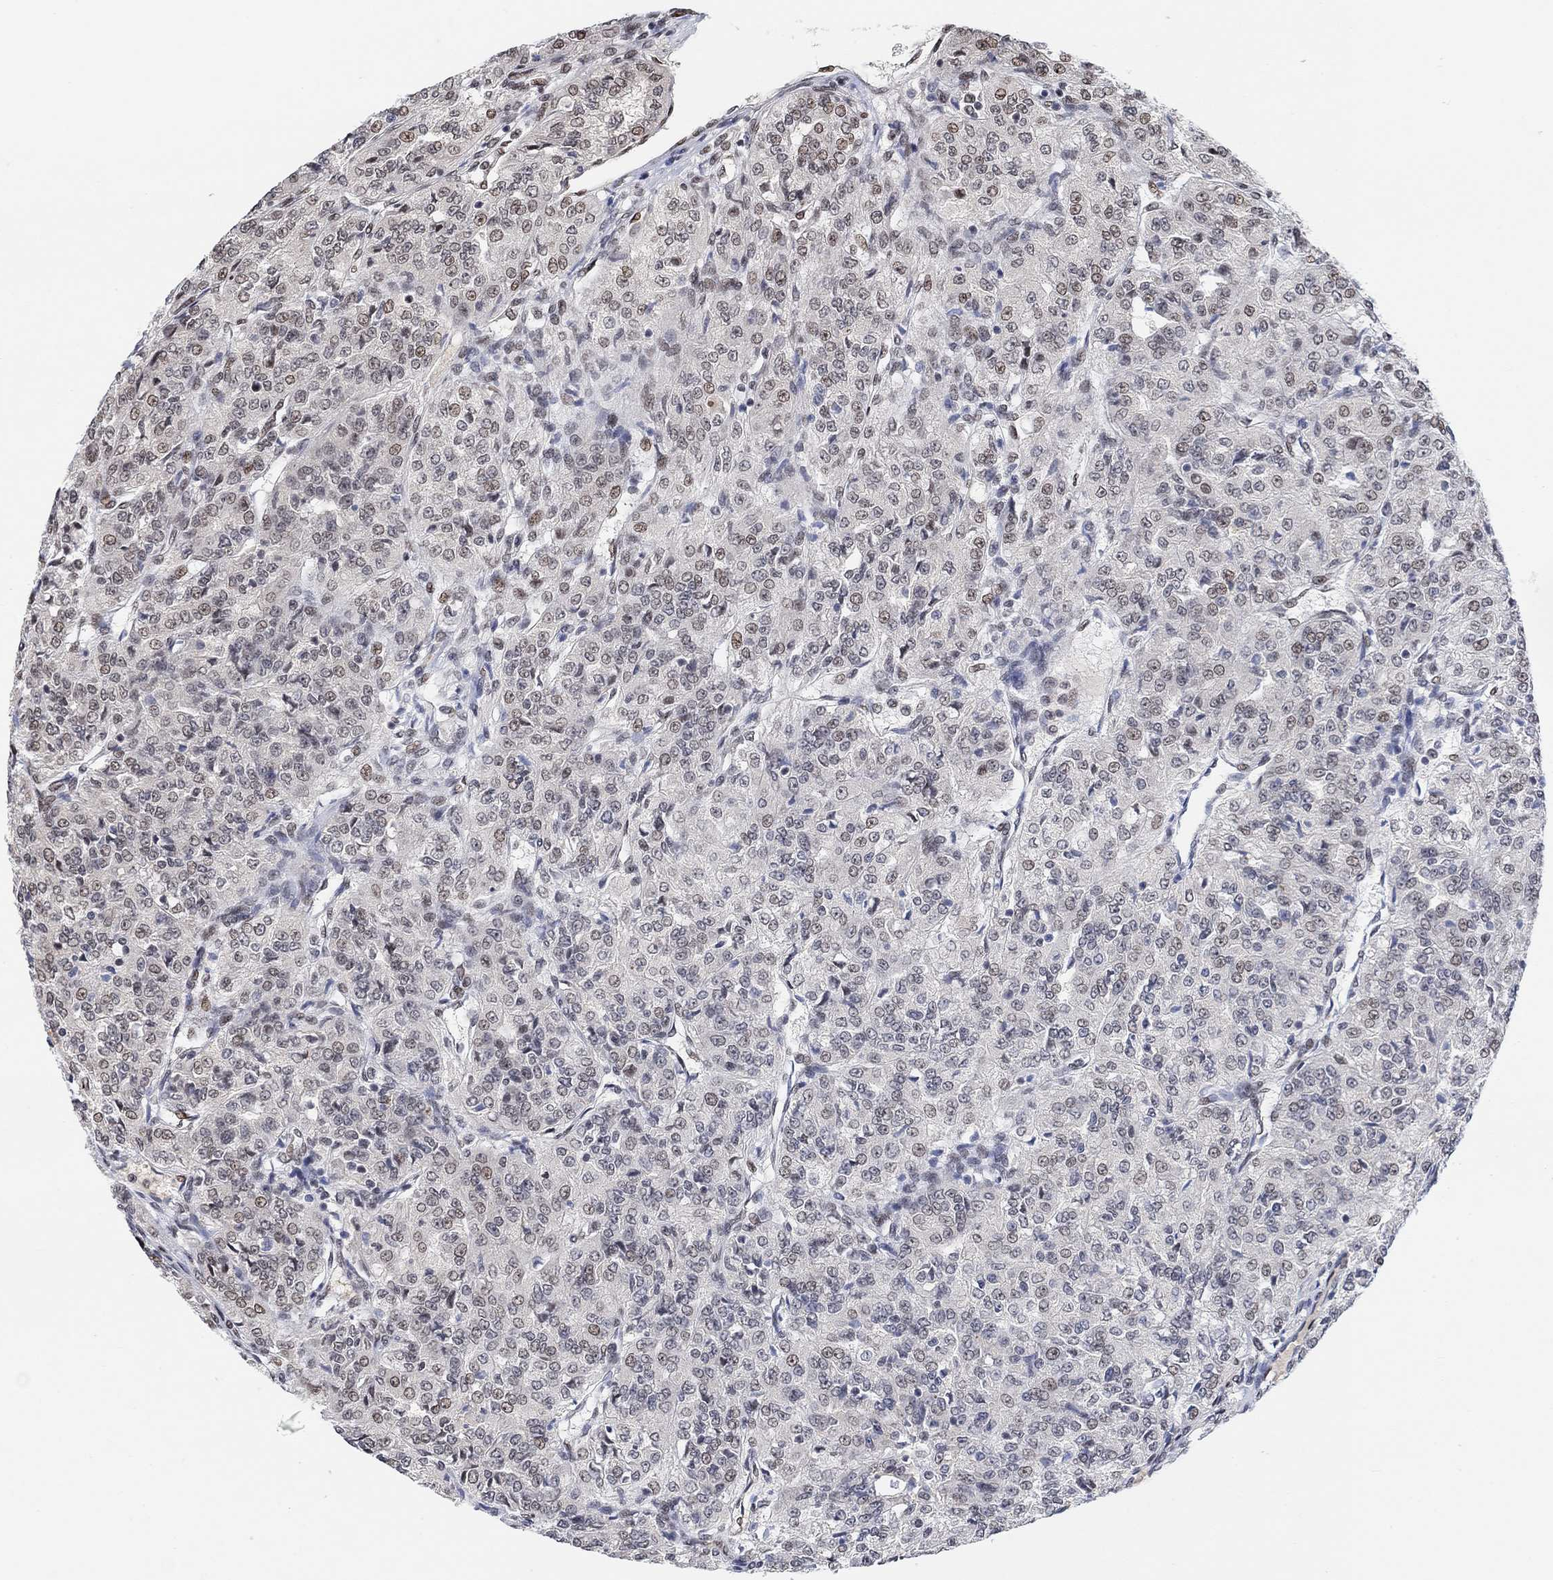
{"staining": {"intensity": "moderate", "quantity": "<25%", "location": "nuclear"}, "tissue": "renal cancer", "cell_type": "Tumor cells", "image_type": "cancer", "snomed": [{"axis": "morphology", "description": "Adenocarcinoma, NOS"}, {"axis": "topography", "description": "Kidney"}], "caption": "Renal adenocarcinoma stained with a brown dye exhibits moderate nuclear positive expression in about <25% of tumor cells.", "gene": "USP39", "patient": {"sex": "female", "age": 63}}